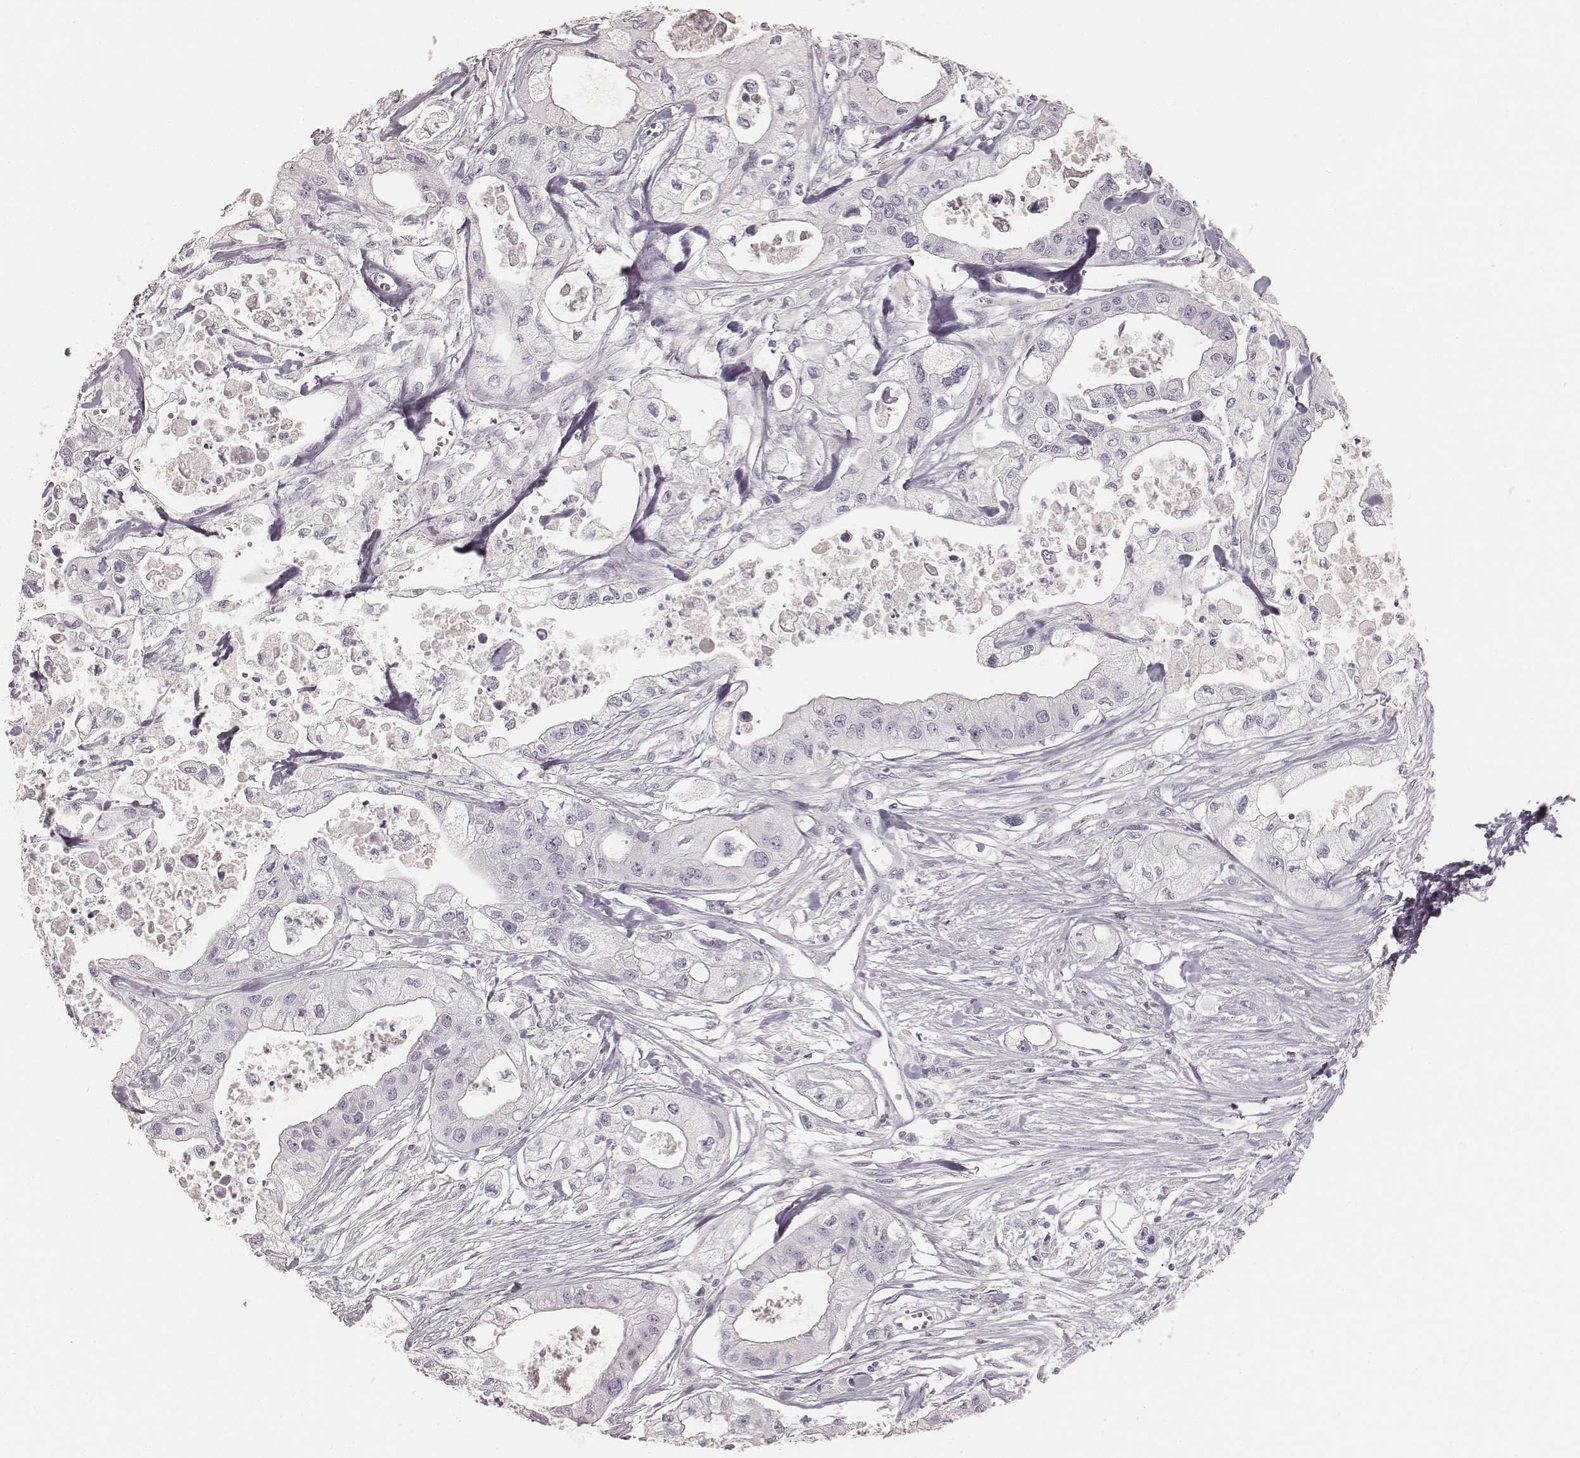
{"staining": {"intensity": "negative", "quantity": "none", "location": "none"}, "tissue": "pancreatic cancer", "cell_type": "Tumor cells", "image_type": "cancer", "snomed": [{"axis": "morphology", "description": "Adenocarcinoma, NOS"}, {"axis": "topography", "description": "Pancreas"}], "caption": "There is no significant staining in tumor cells of pancreatic cancer (adenocarcinoma). (DAB (3,3'-diaminobenzidine) immunohistochemistry (IHC) with hematoxylin counter stain).", "gene": "KRT82", "patient": {"sex": "male", "age": 70}}